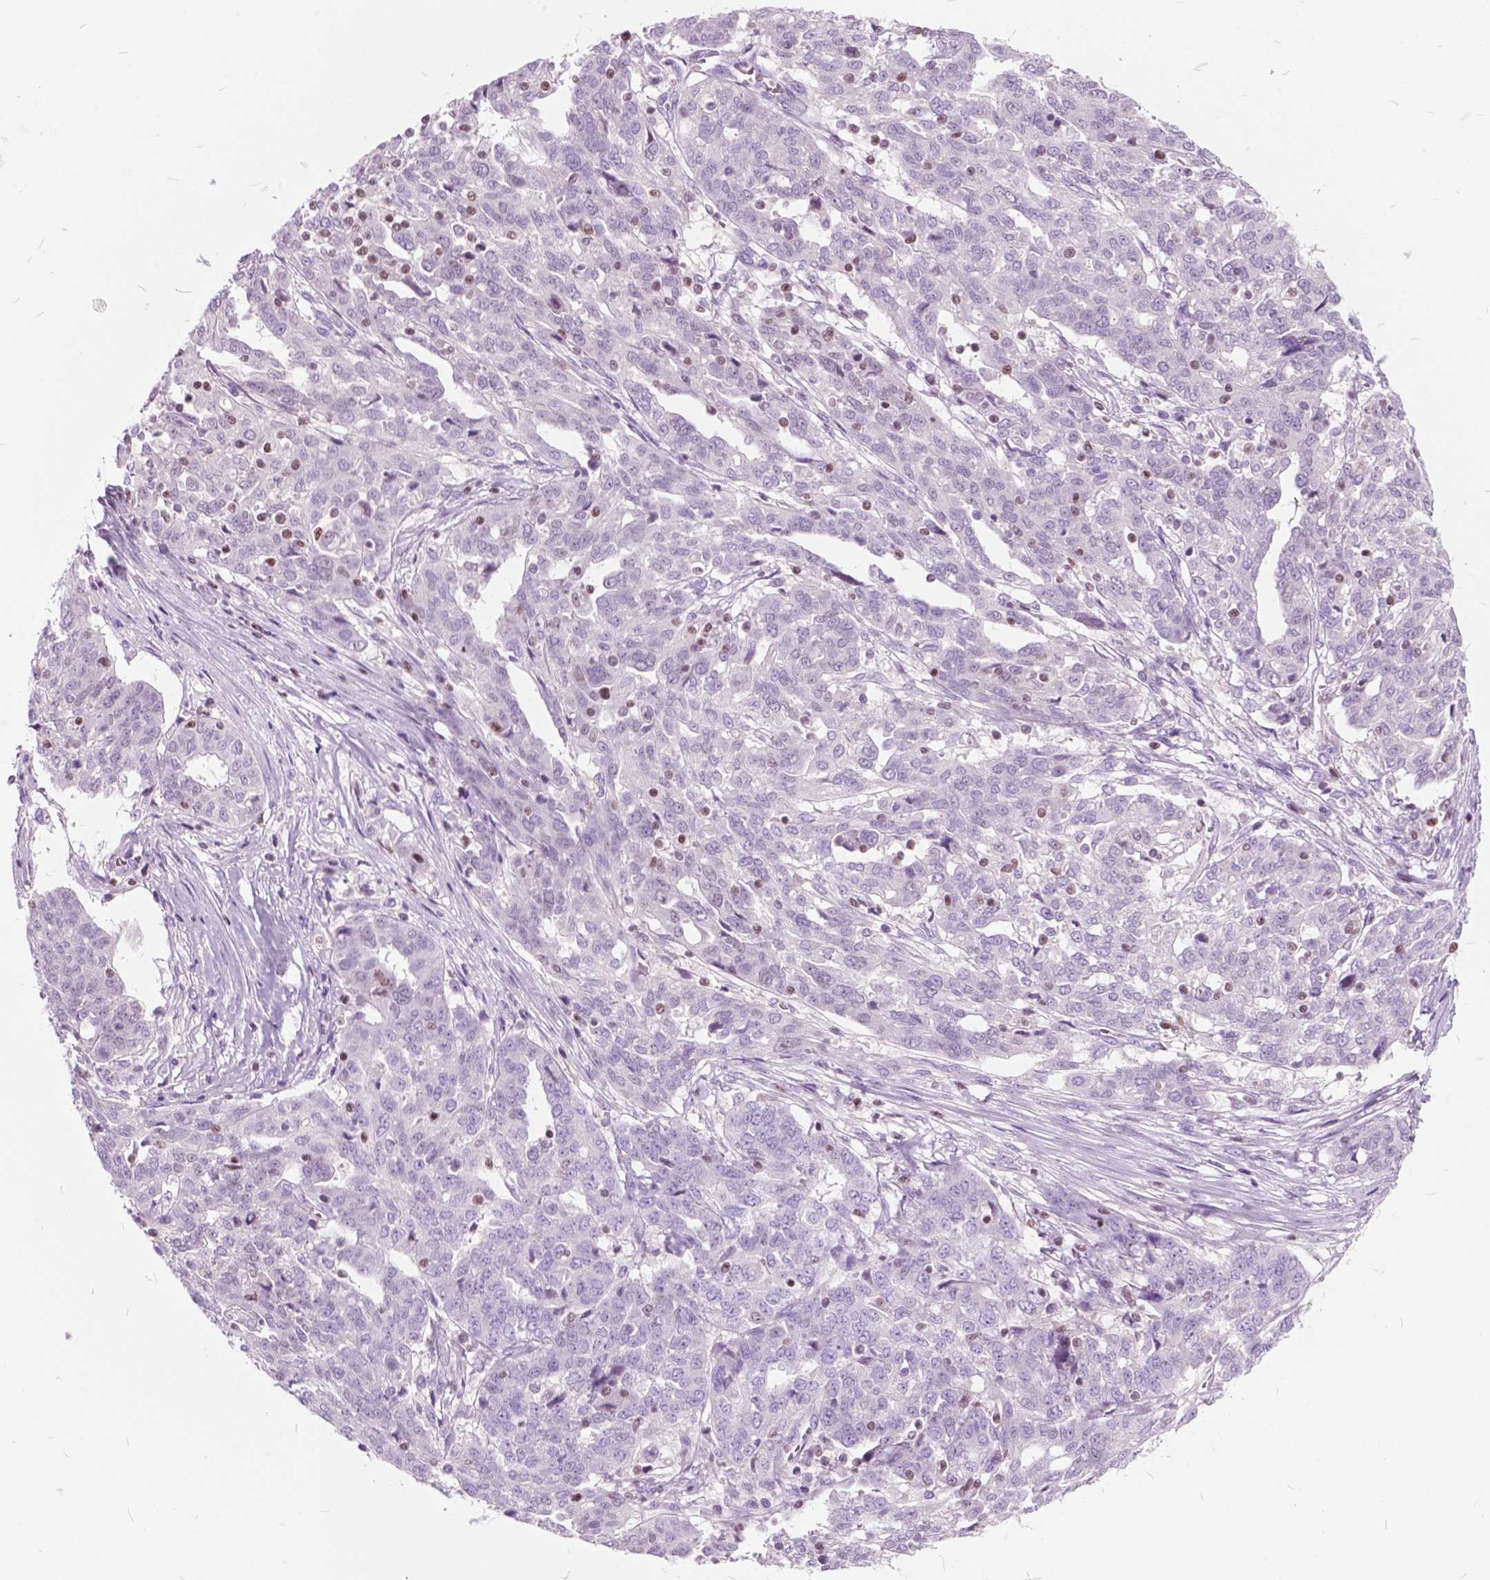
{"staining": {"intensity": "negative", "quantity": "none", "location": "none"}, "tissue": "ovarian cancer", "cell_type": "Tumor cells", "image_type": "cancer", "snomed": [{"axis": "morphology", "description": "Cystadenocarcinoma, serous, NOS"}, {"axis": "topography", "description": "Ovary"}], "caption": "This photomicrograph is of ovarian serous cystadenocarcinoma stained with immunohistochemistry to label a protein in brown with the nuclei are counter-stained blue. There is no expression in tumor cells.", "gene": "SP140", "patient": {"sex": "female", "age": 67}}